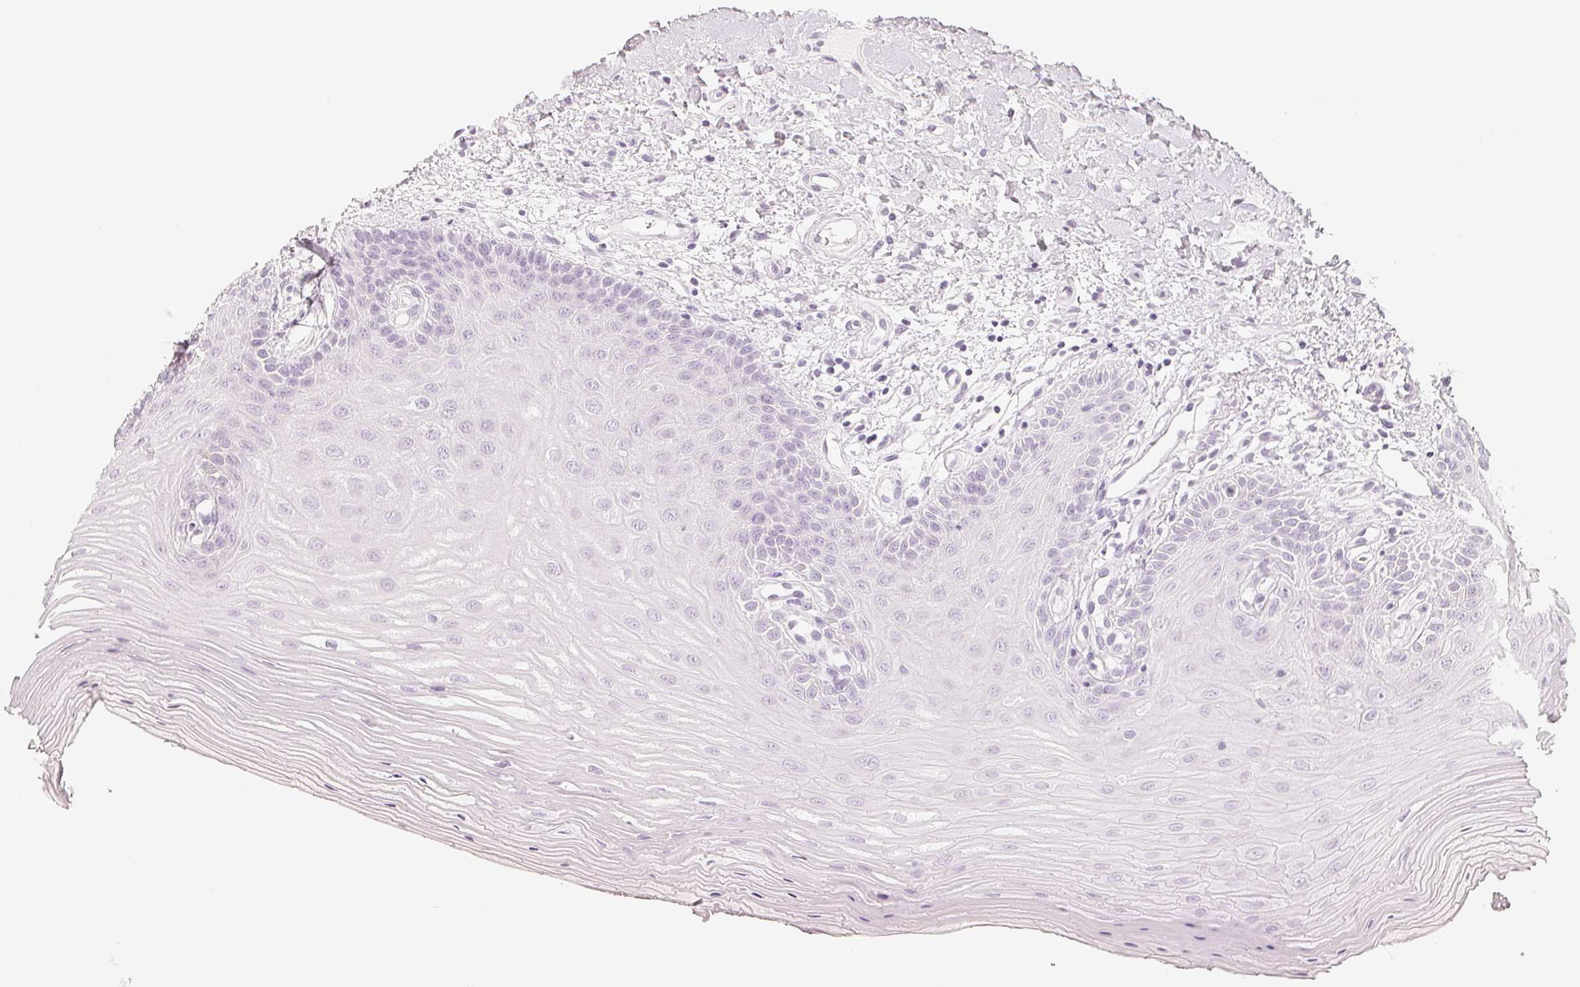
{"staining": {"intensity": "negative", "quantity": "none", "location": "none"}, "tissue": "oral mucosa", "cell_type": "Squamous epithelial cells", "image_type": "normal", "snomed": [{"axis": "morphology", "description": "Normal tissue, NOS"}, {"axis": "topography", "description": "Oral tissue"}], "caption": "Immunohistochemical staining of benign oral mucosa exhibits no significant expression in squamous epithelial cells. (Stains: DAB (3,3'-diaminobenzidine) IHC with hematoxylin counter stain, Microscopy: brightfield microscopy at high magnification).", "gene": "SLC22A8", "patient": {"sex": "female", "age": 73}}